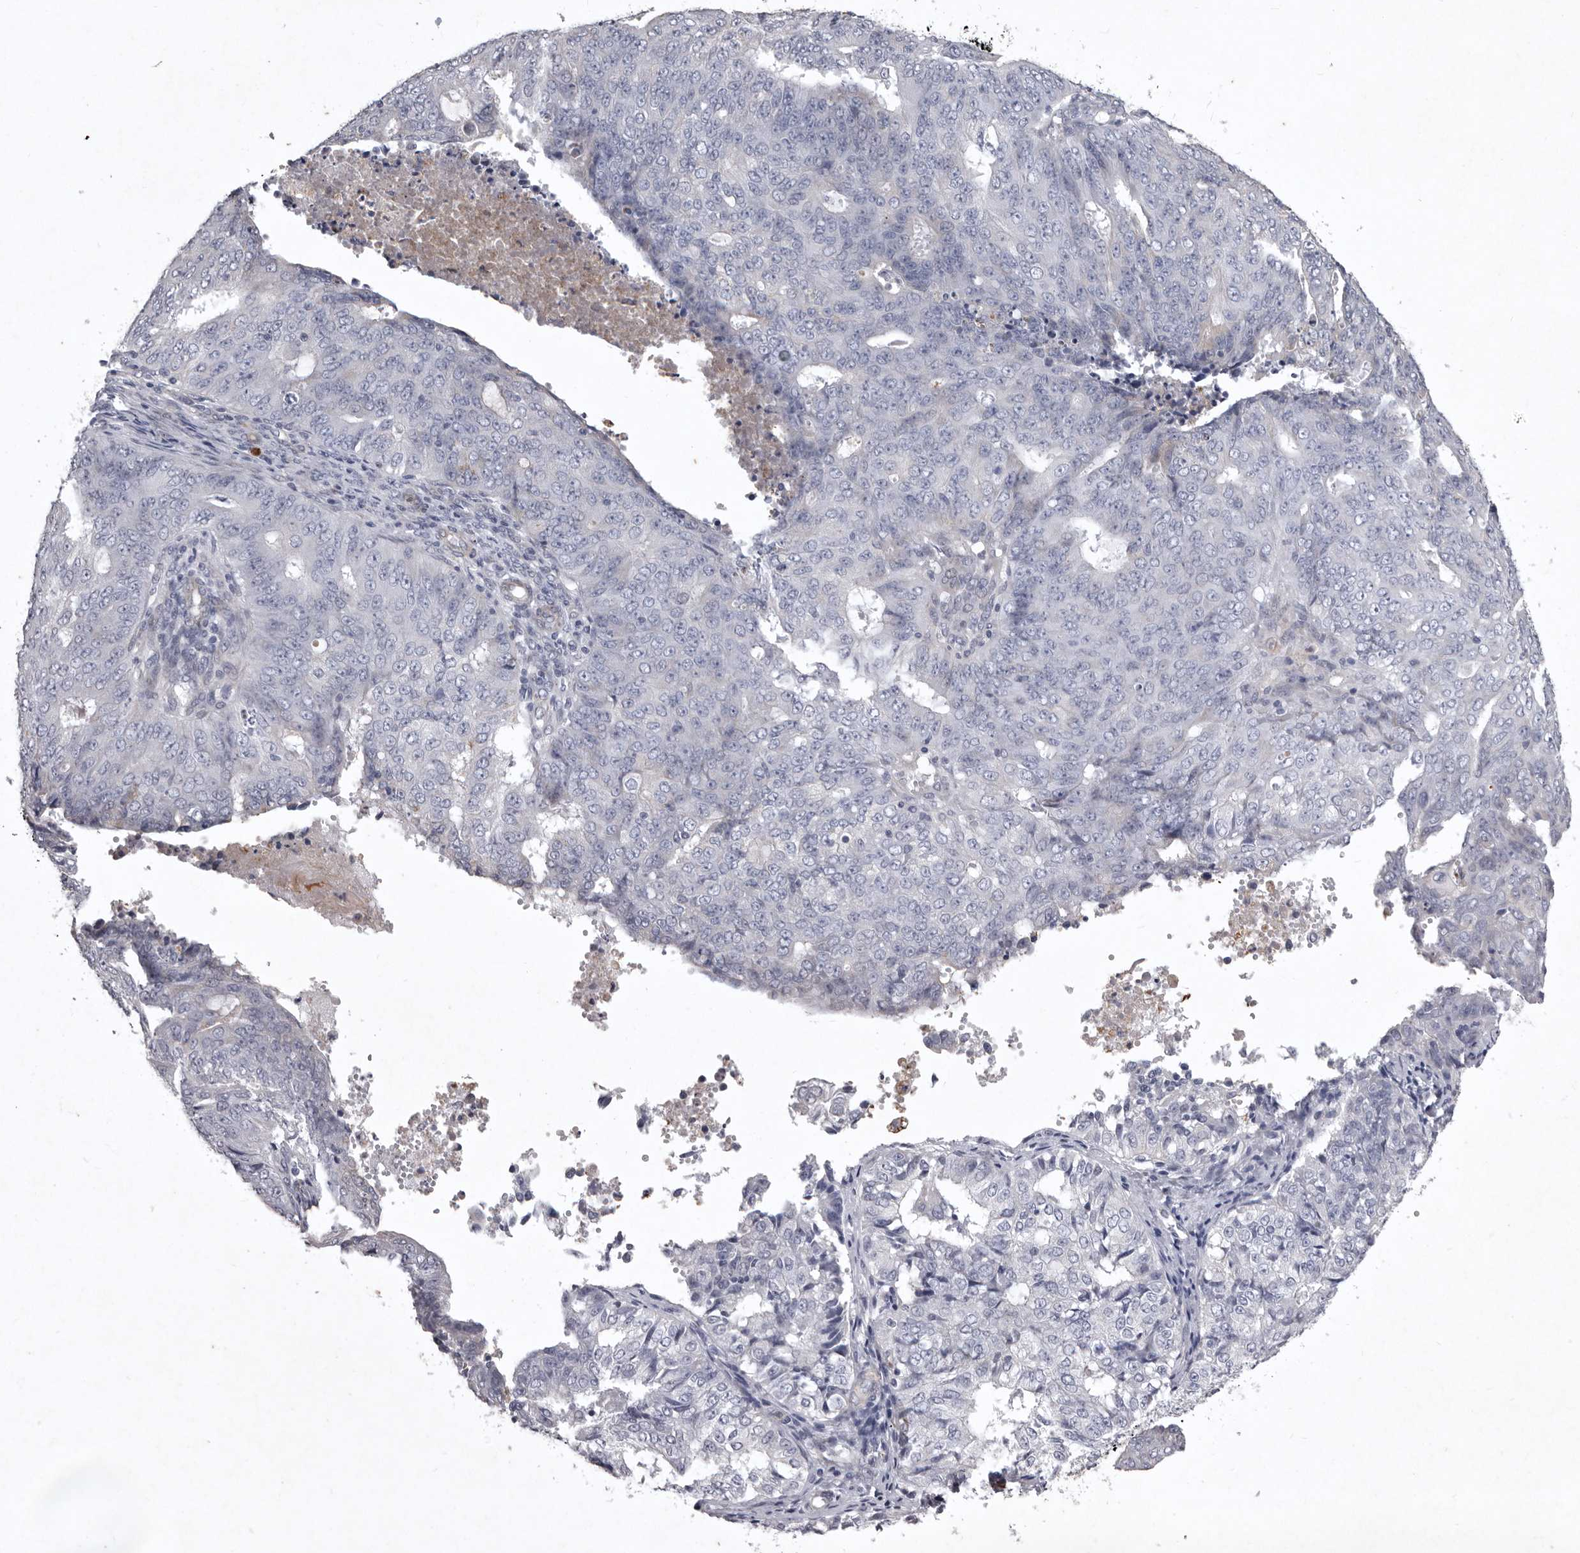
{"staining": {"intensity": "negative", "quantity": "none", "location": "none"}, "tissue": "endometrial cancer", "cell_type": "Tumor cells", "image_type": "cancer", "snomed": [{"axis": "morphology", "description": "Adenocarcinoma, NOS"}, {"axis": "topography", "description": "Endometrium"}], "caption": "The image shows no significant expression in tumor cells of endometrial cancer.", "gene": "NKAIN4", "patient": {"sex": "female", "age": 32}}